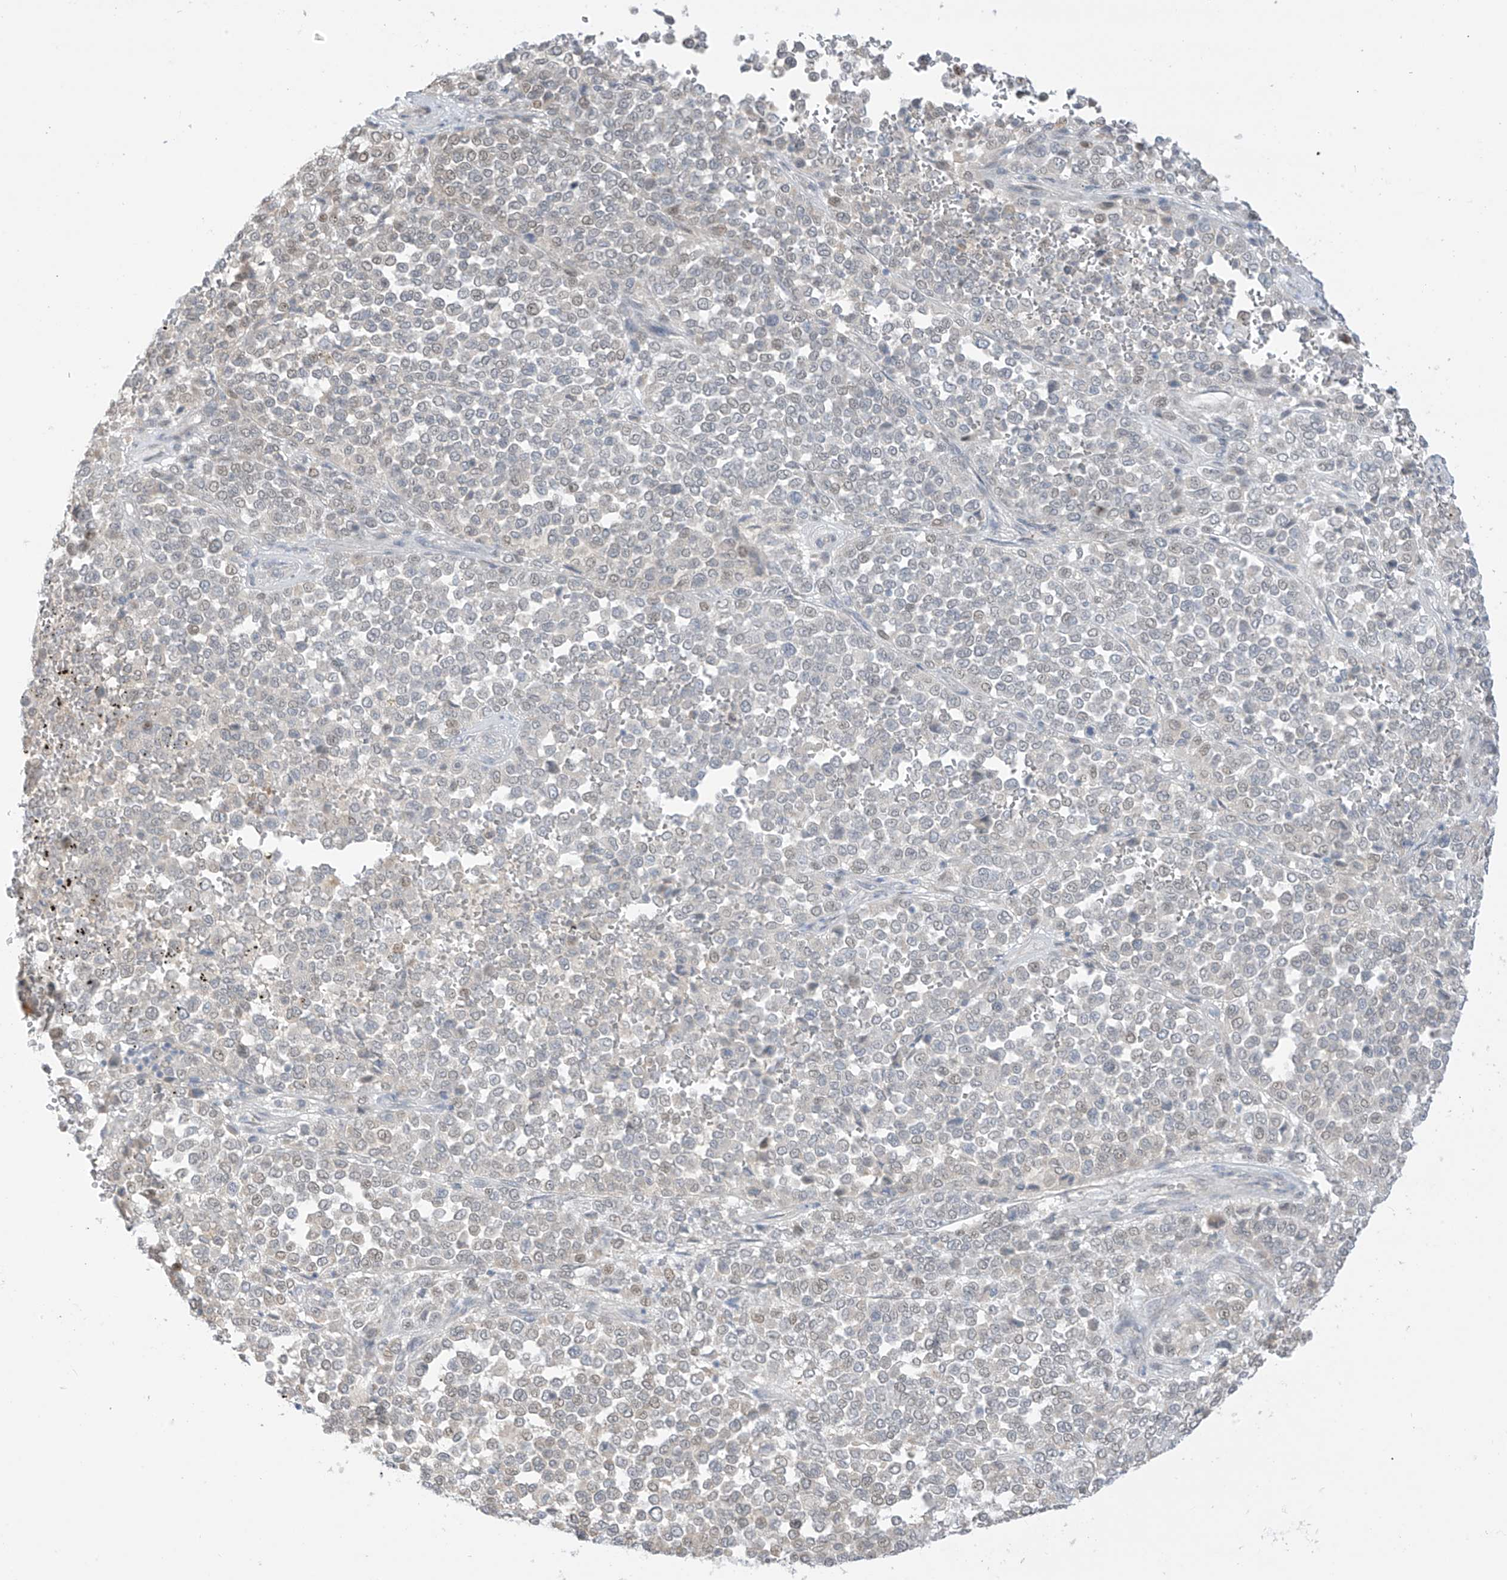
{"staining": {"intensity": "negative", "quantity": "none", "location": "none"}, "tissue": "melanoma", "cell_type": "Tumor cells", "image_type": "cancer", "snomed": [{"axis": "morphology", "description": "Malignant melanoma, Metastatic site"}, {"axis": "topography", "description": "Pancreas"}], "caption": "The histopathology image displays no staining of tumor cells in melanoma. (DAB immunohistochemistry (IHC) visualized using brightfield microscopy, high magnification).", "gene": "ASPRV1", "patient": {"sex": "female", "age": 30}}